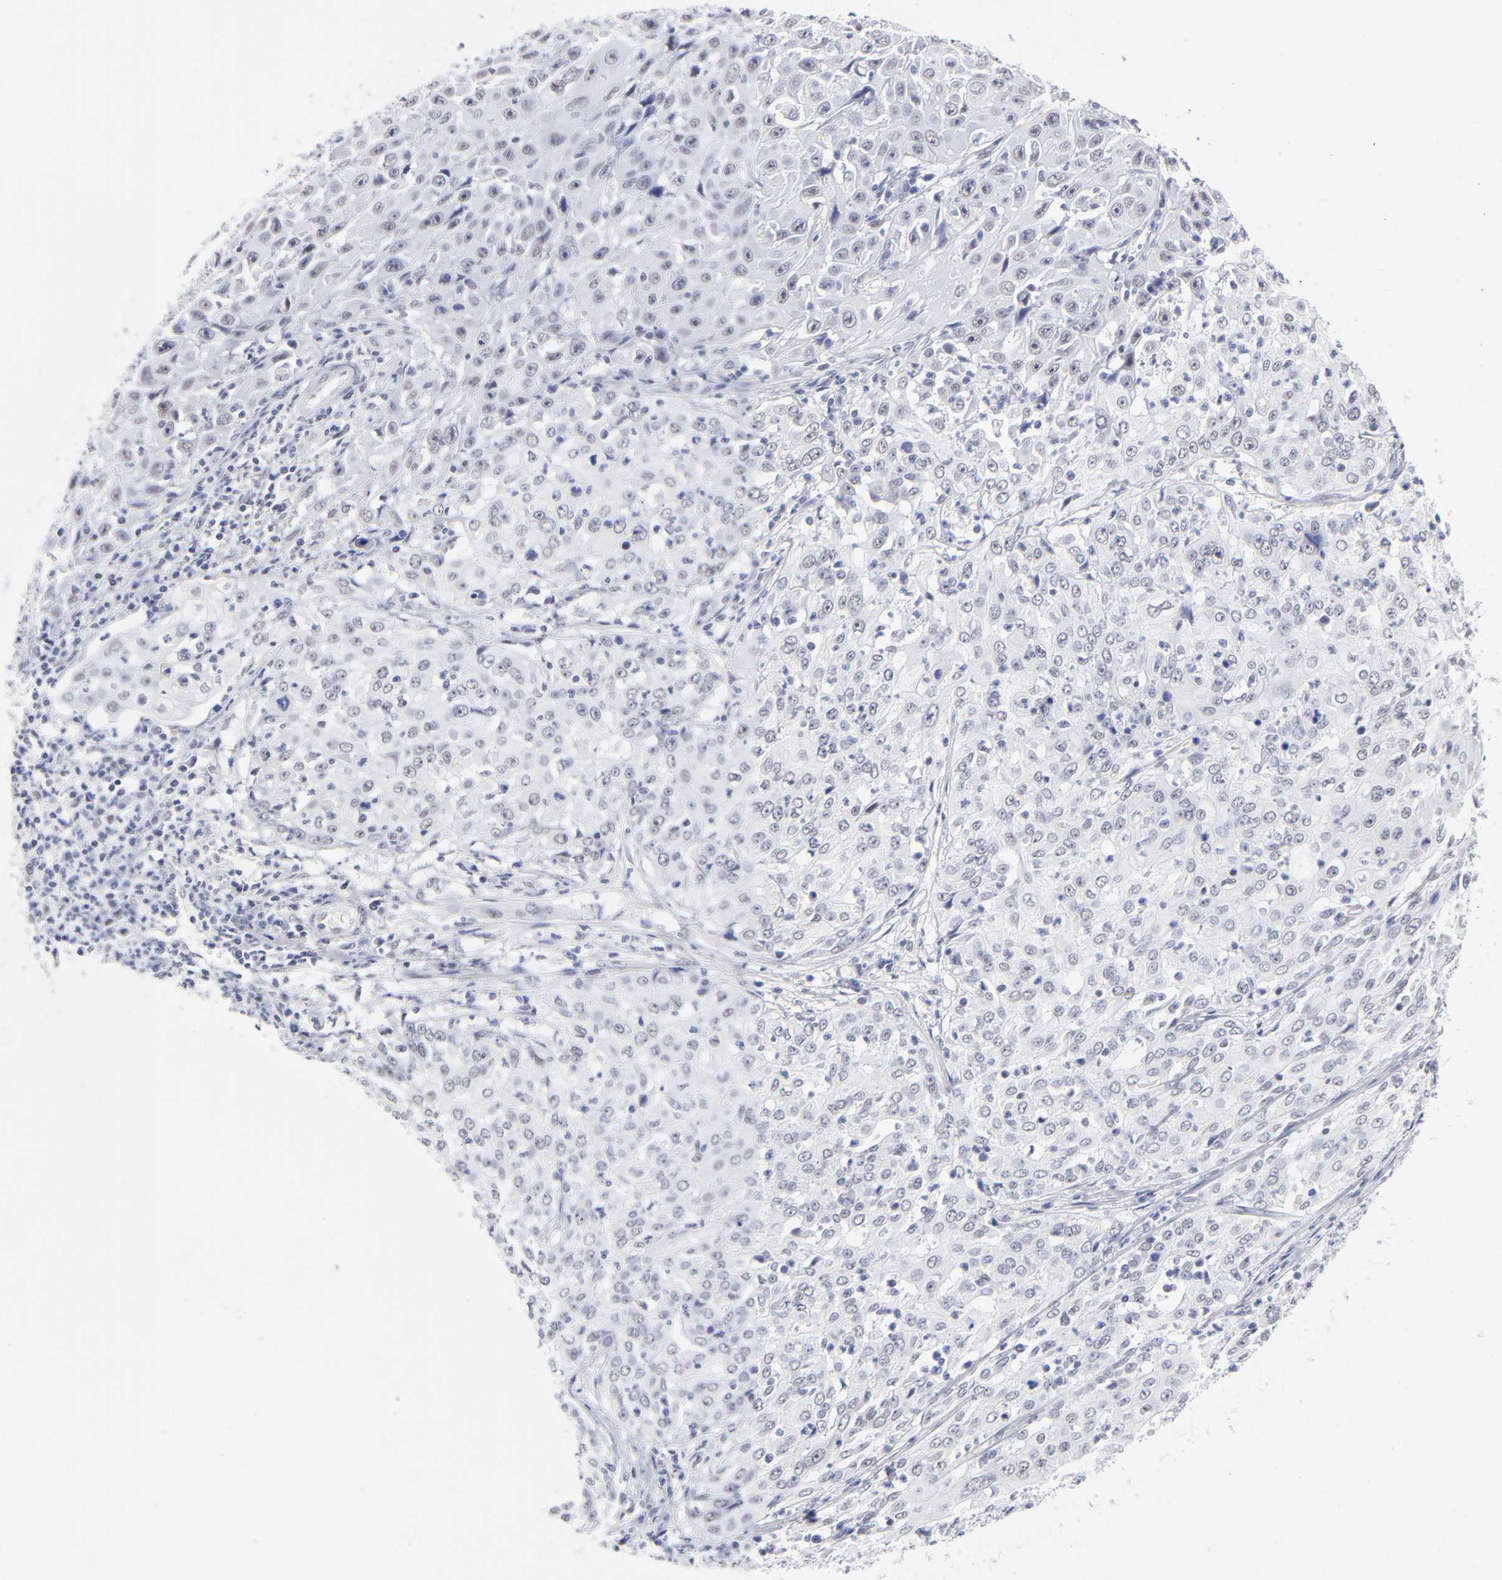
{"staining": {"intensity": "weak", "quantity": "<25%", "location": "nuclear"}, "tissue": "cervical cancer", "cell_type": "Tumor cells", "image_type": "cancer", "snomed": [{"axis": "morphology", "description": "Squamous cell carcinoma, NOS"}, {"axis": "topography", "description": "Cervix"}], "caption": "A high-resolution histopathology image shows IHC staining of cervical cancer, which demonstrates no significant expression in tumor cells. Brightfield microscopy of immunohistochemistry (IHC) stained with DAB (3,3'-diaminobenzidine) (brown) and hematoxylin (blue), captured at high magnification.", "gene": "SNRPB", "patient": {"sex": "female", "age": 39}}